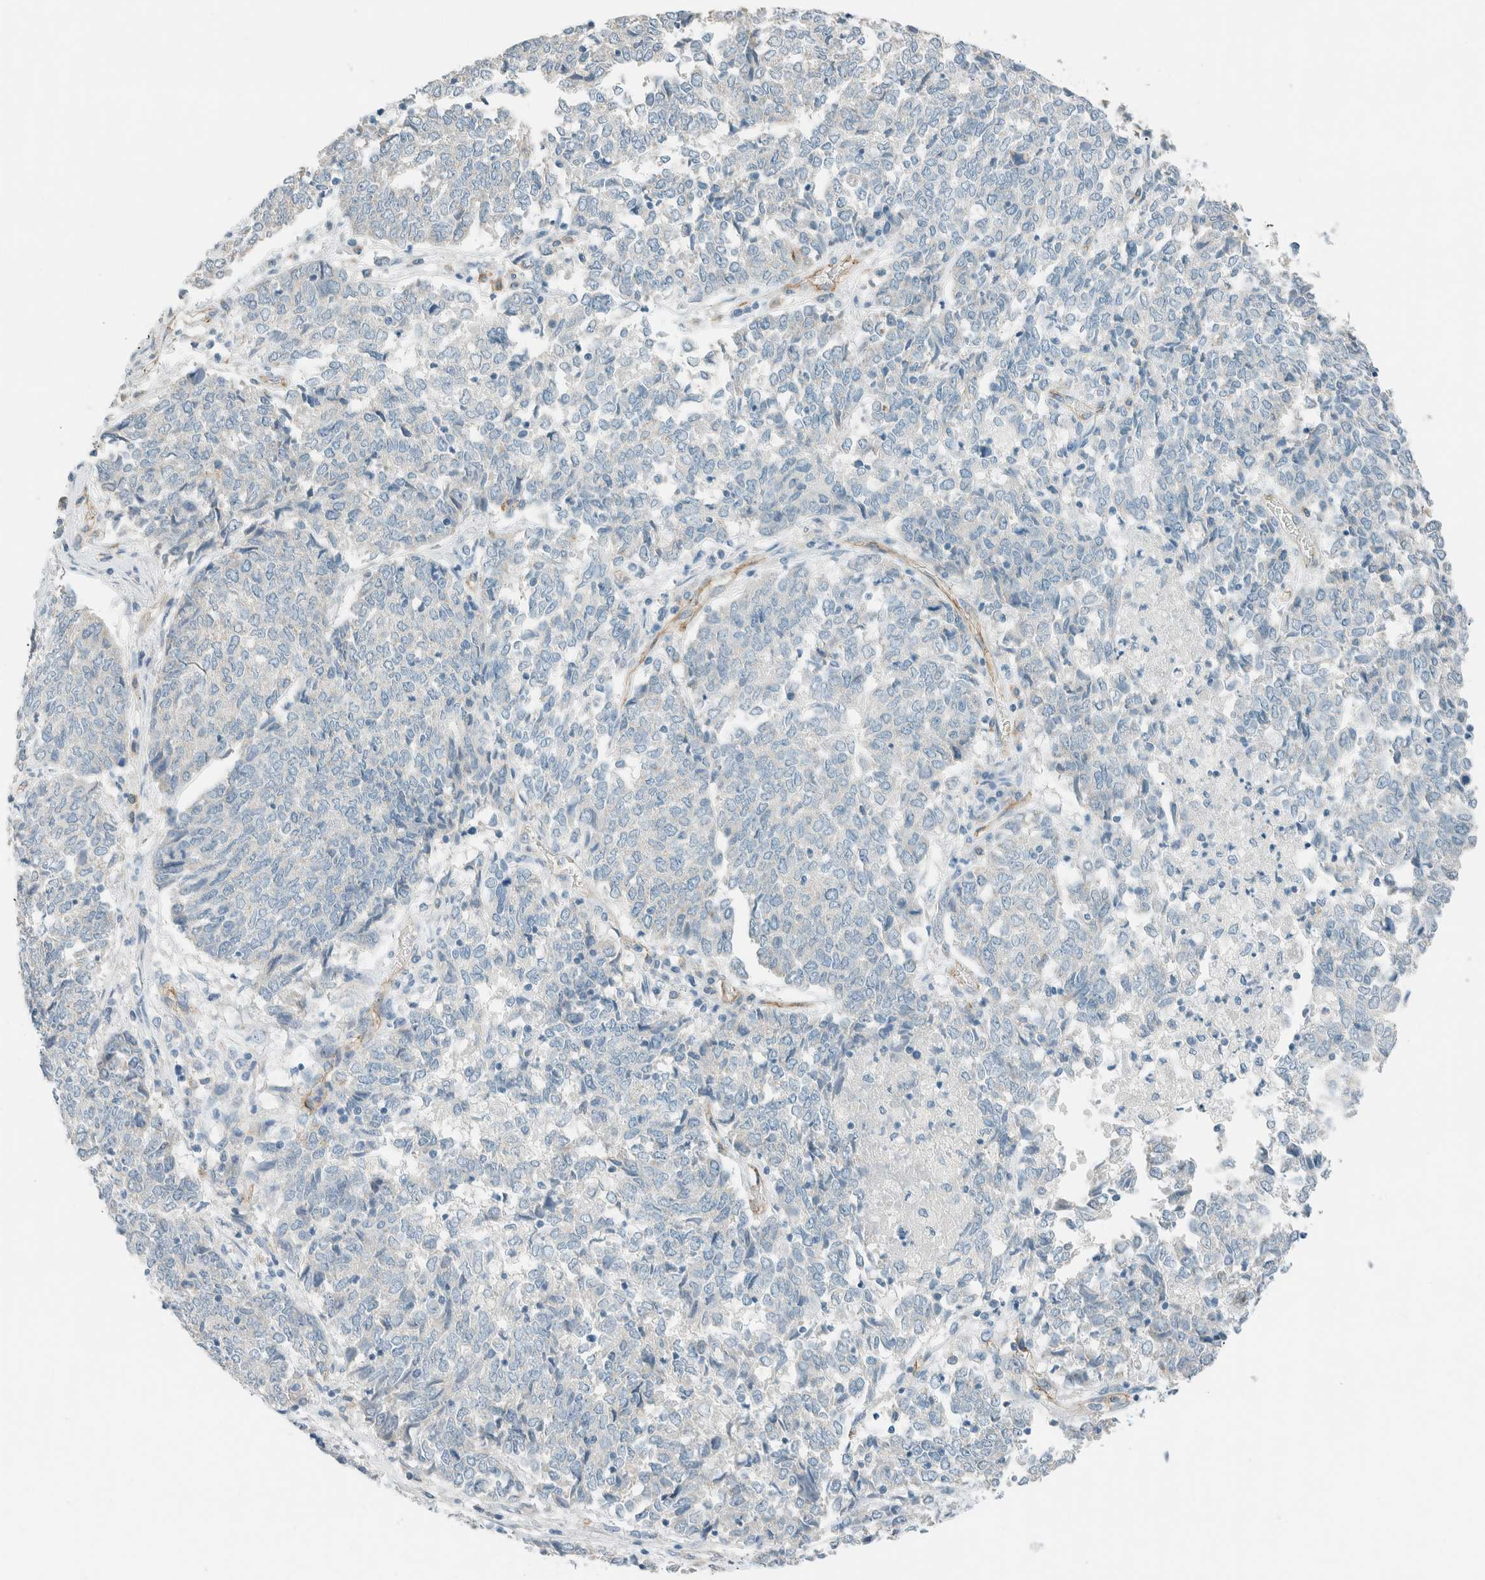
{"staining": {"intensity": "negative", "quantity": "none", "location": "none"}, "tissue": "endometrial cancer", "cell_type": "Tumor cells", "image_type": "cancer", "snomed": [{"axis": "morphology", "description": "Adenocarcinoma, NOS"}, {"axis": "topography", "description": "Endometrium"}], "caption": "Tumor cells show no significant protein expression in endometrial cancer. (Brightfield microscopy of DAB (3,3'-diaminobenzidine) IHC at high magnification).", "gene": "SLFN12", "patient": {"sex": "female", "age": 80}}